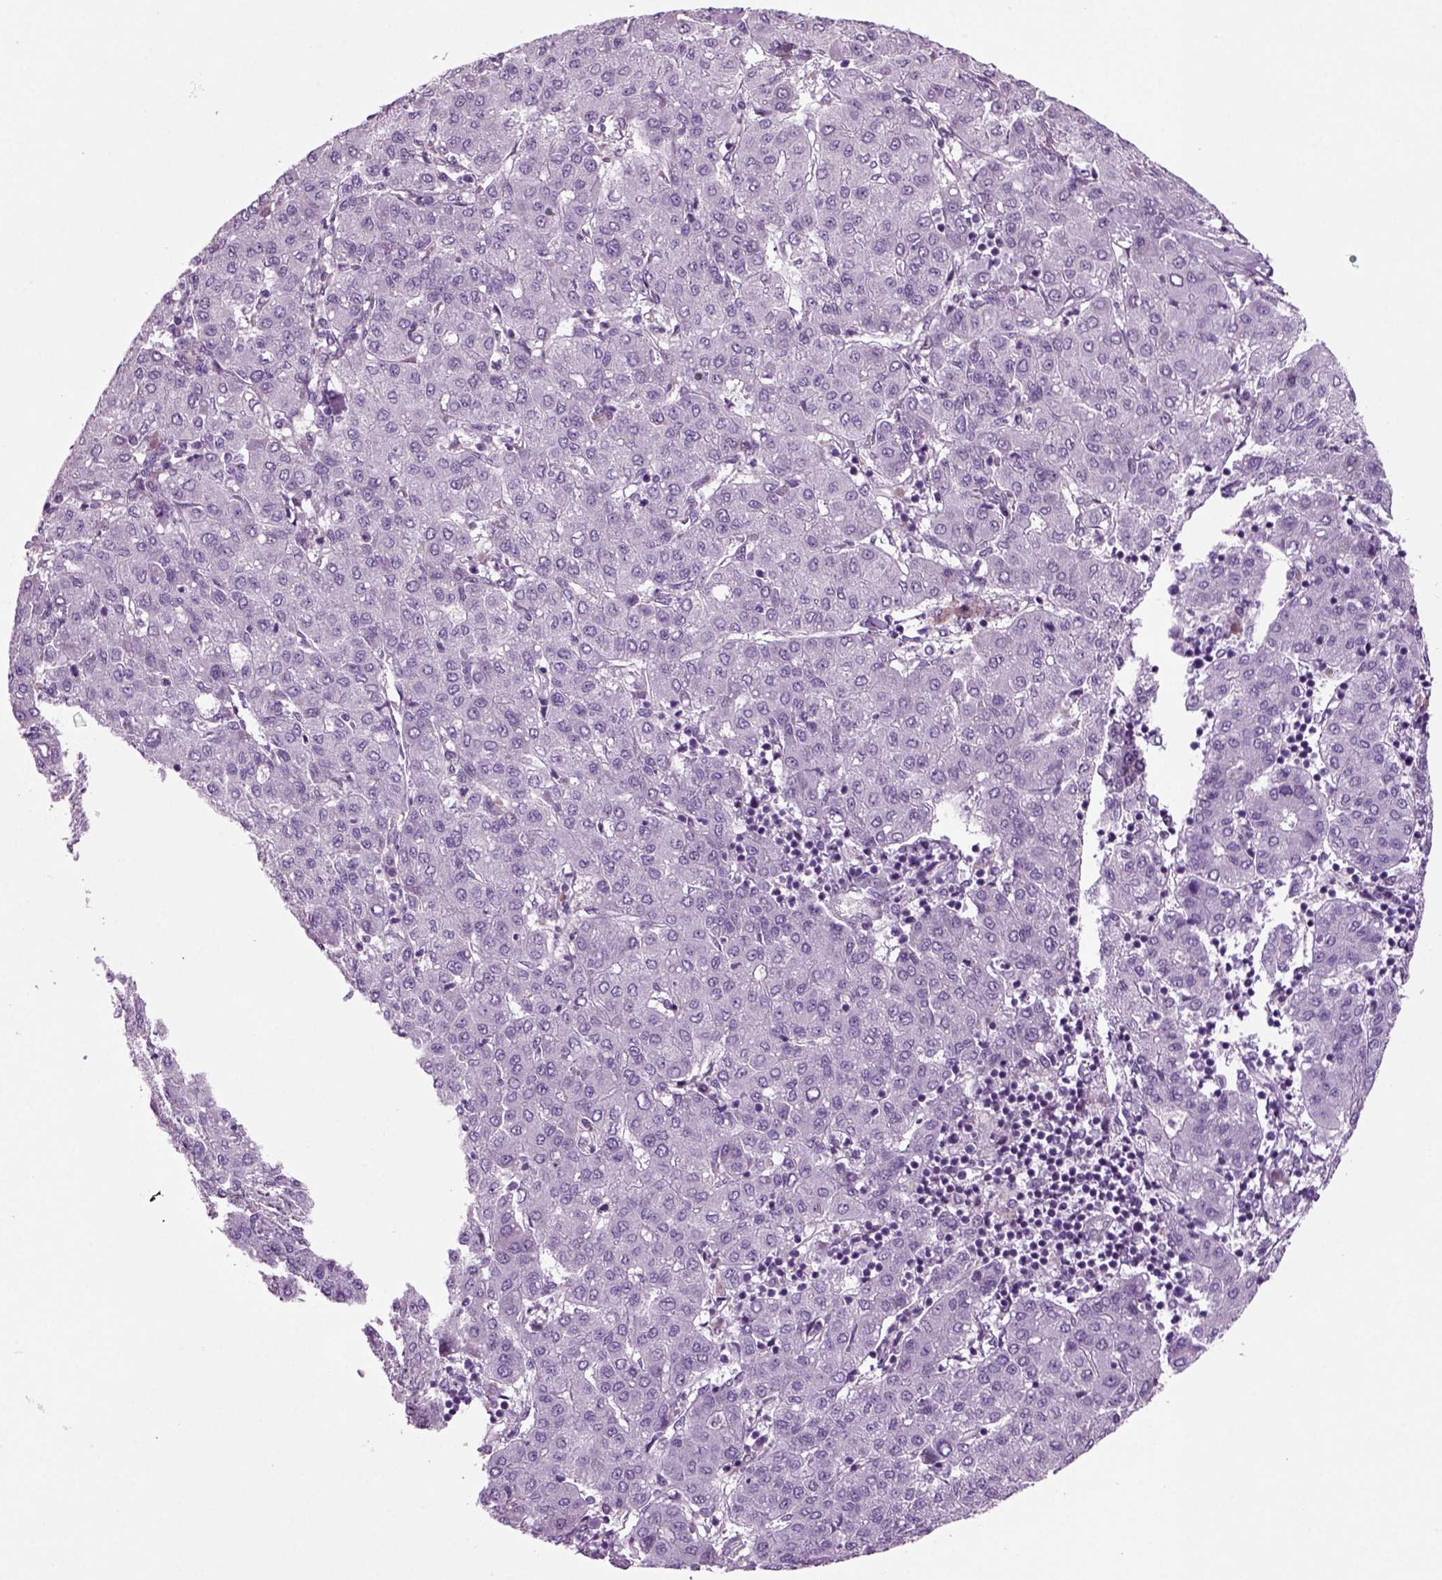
{"staining": {"intensity": "negative", "quantity": "none", "location": "none"}, "tissue": "liver cancer", "cell_type": "Tumor cells", "image_type": "cancer", "snomed": [{"axis": "morphology", "description": "Carcinoma, Hepatocellular, NOS"}, {"axis": "topography", "description": "Liver"}], "caption": "Immunohistochemical staining of liver hepatocellular carcinoma shows no significant positivity in tumor cells.", "gene": "ARID3A", "patient": {"sex": "male", "age": 65}}